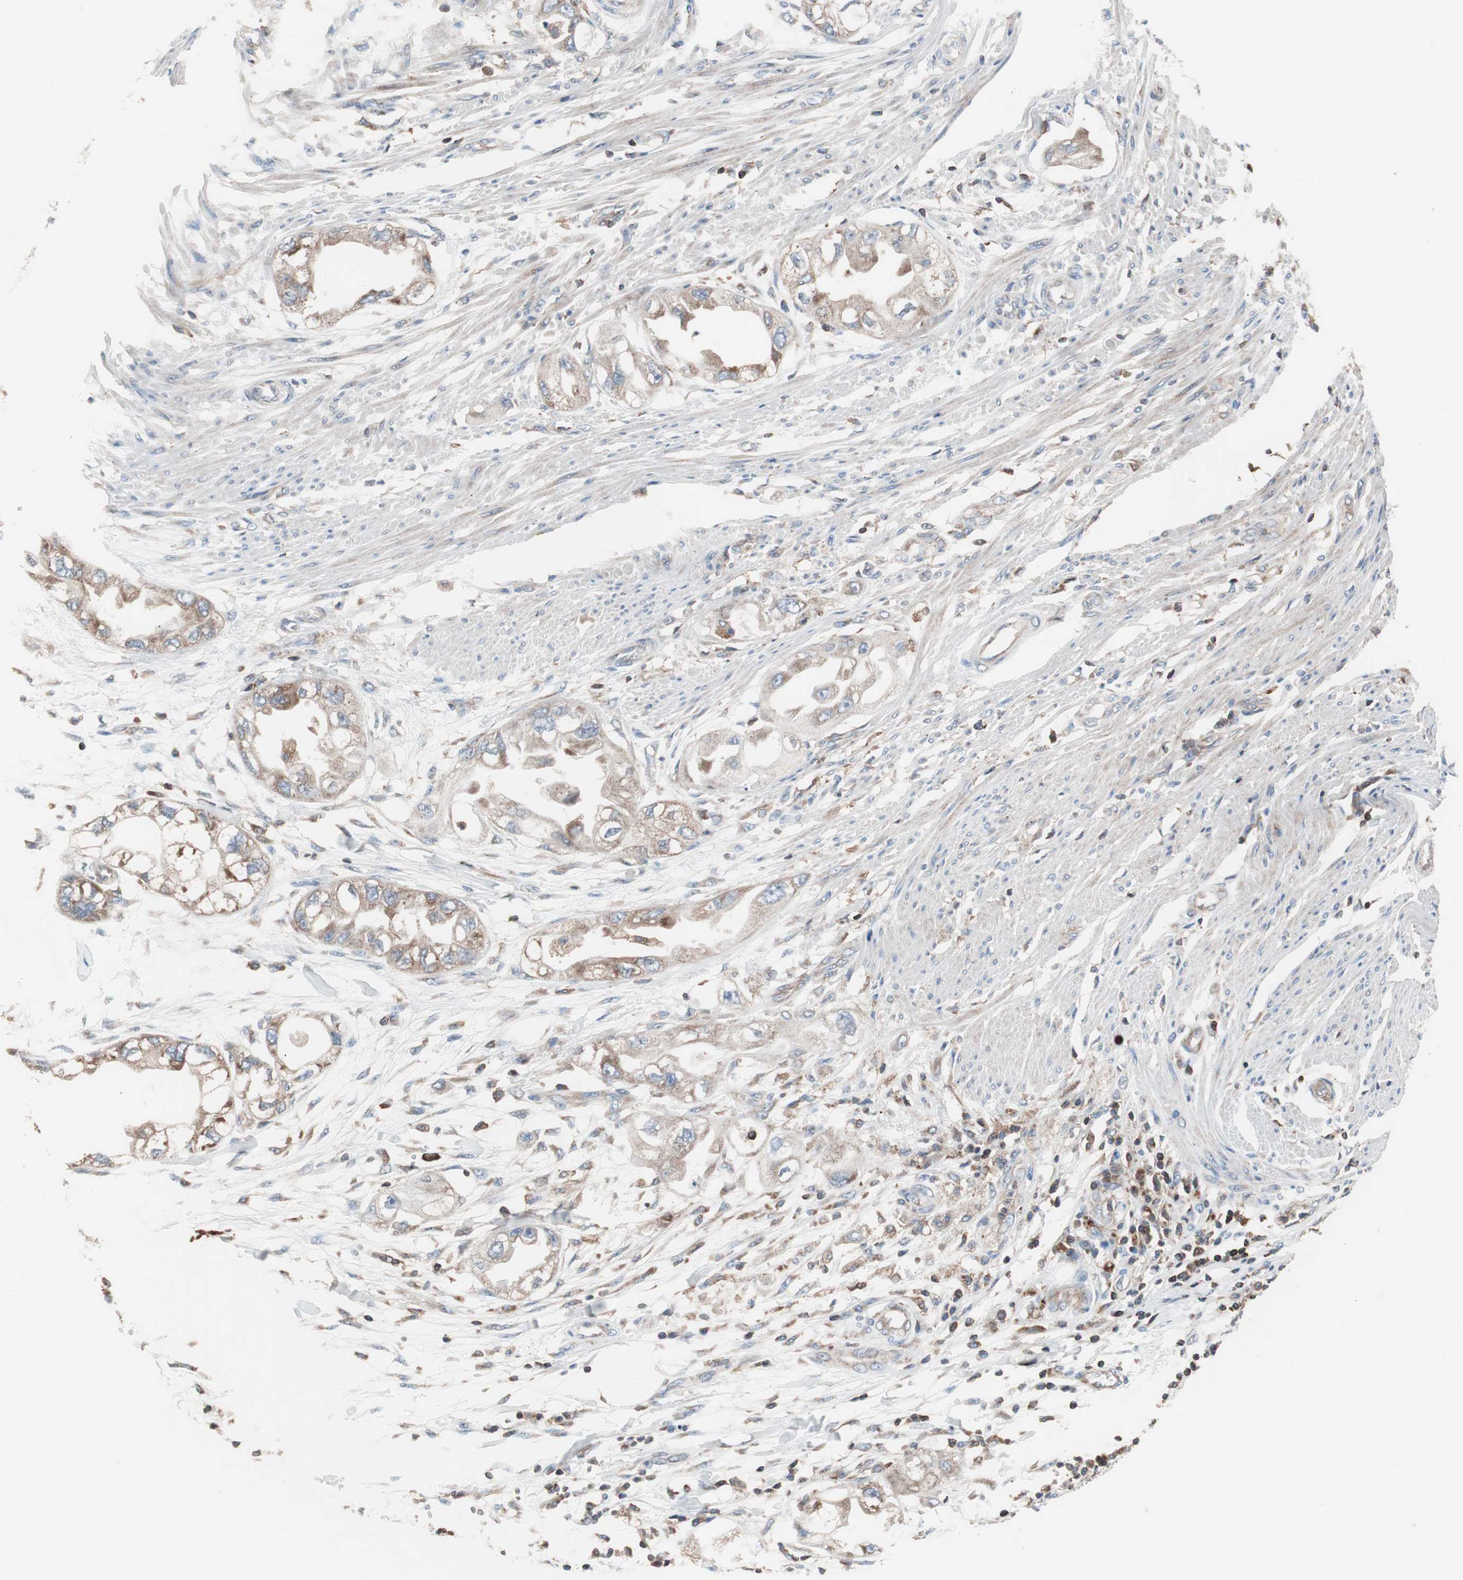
{"staining": {"intensity": "moderate", "quantity": ">75%", "location": "cytoplasmic/membranous"}, "tissue": "endometrial cancer", "cell_type": "Tumor cells", "image_type": "cancer", "snomed": [{"axis": "morphology", "description": "Adenocarcinoma, NOS"}, {"axis": "topography", "description": "Endometrium"}], "caption": "A photomicrograph of endometrial cancer stained for a protein displays moderate cytoplasmic/membranous brown staining in tumor cells.", "gene": "PIK3R1", "patient": {"sex": "female", "age": 67}}